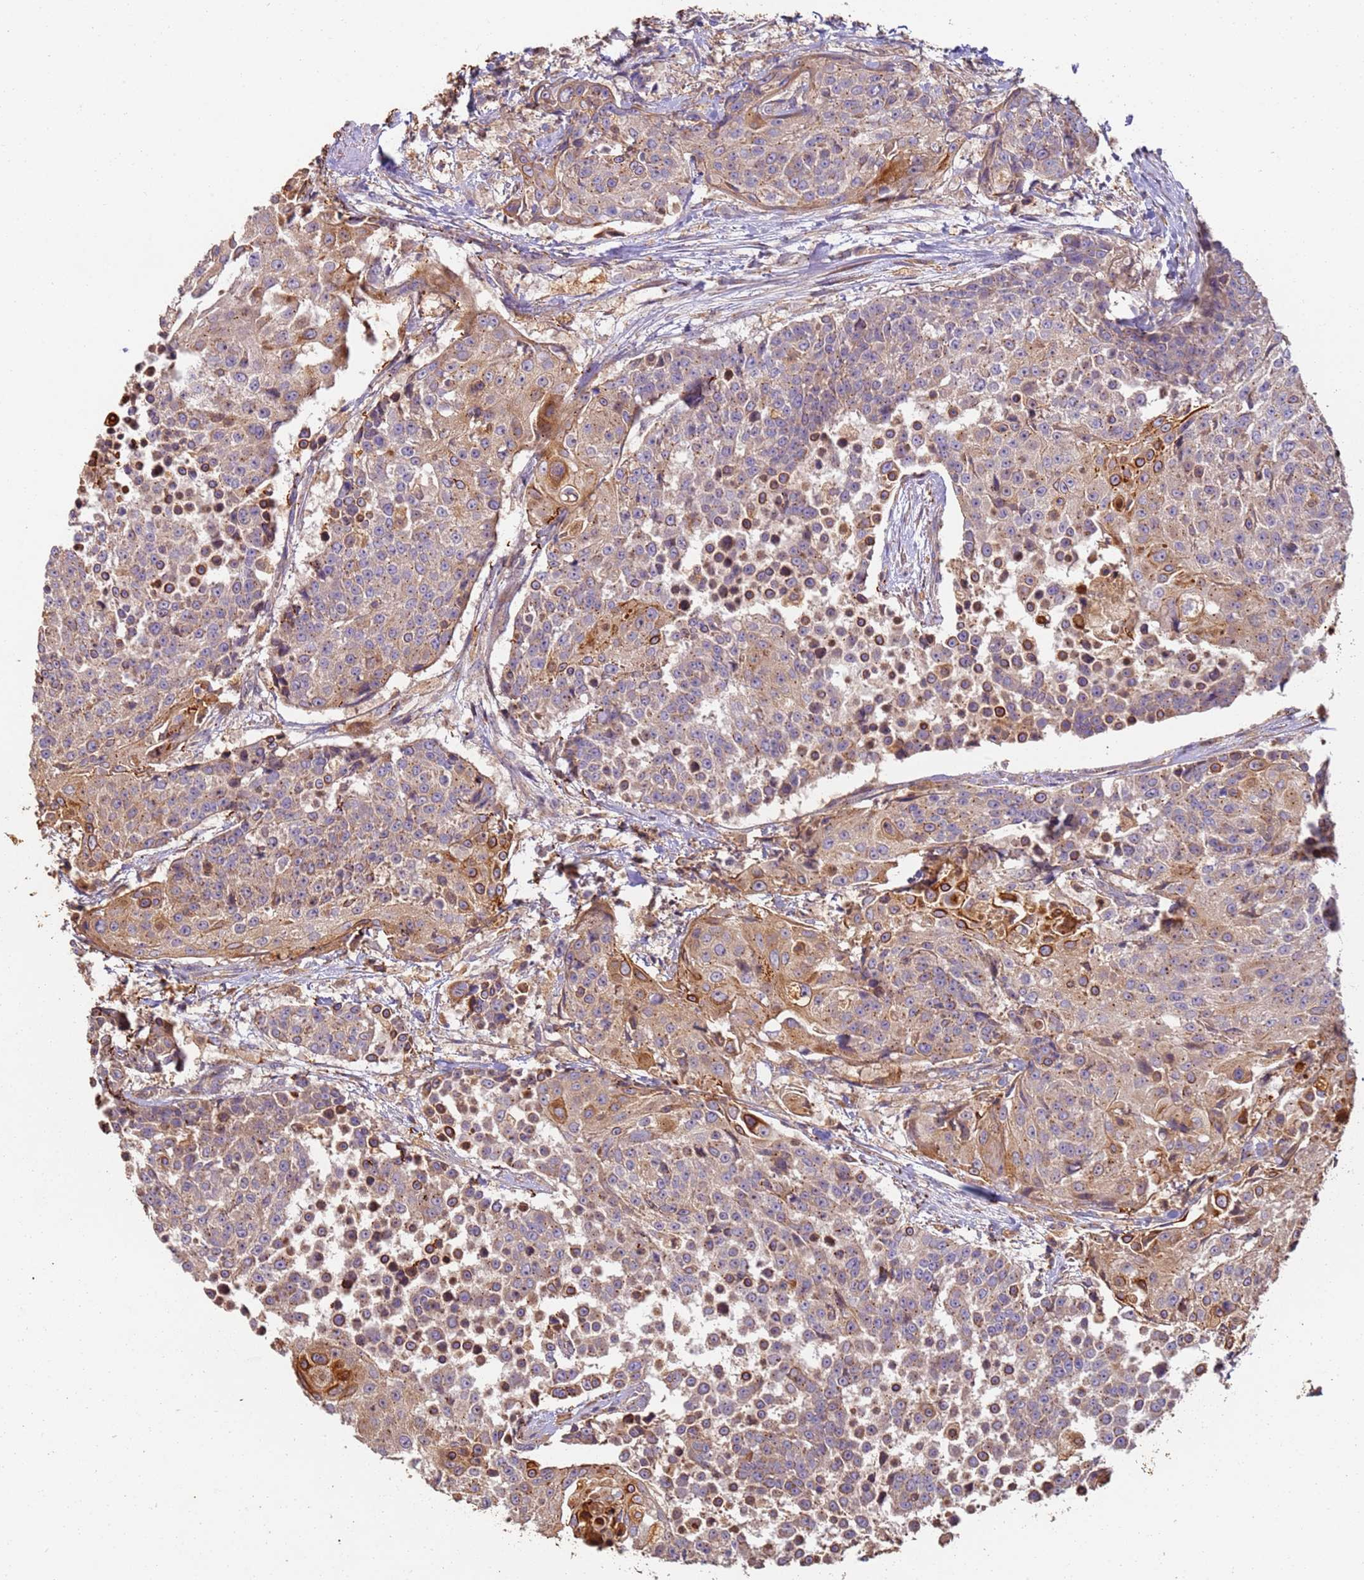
{"staining": {"intensity": "moderate", "quantity": "25%-75%", "location": "cytoplasmic/membranous"}, "tissue": "urothelial cancer", "cell_type": "Tumor cells", "image_type": "cancer", "snomed": [{"axis": "morphology", "description": "Urothelial carcinoma, High grade"}, {"axis": "topography", "description": "Urinary bladder"}], "caption": "Urothelial cancer tissue demonstrates moderate cytoplasmic/membranous expression in approximately 25%-75% of tumor cells, visualized by immunohistochemistry. The staining was performed using DAB, with brown indicating positive protein expression. Nuclei are stained blue with hematoxylin.", "gene": "TIGAR", "patient": {"sex": "female", "age": 63}}